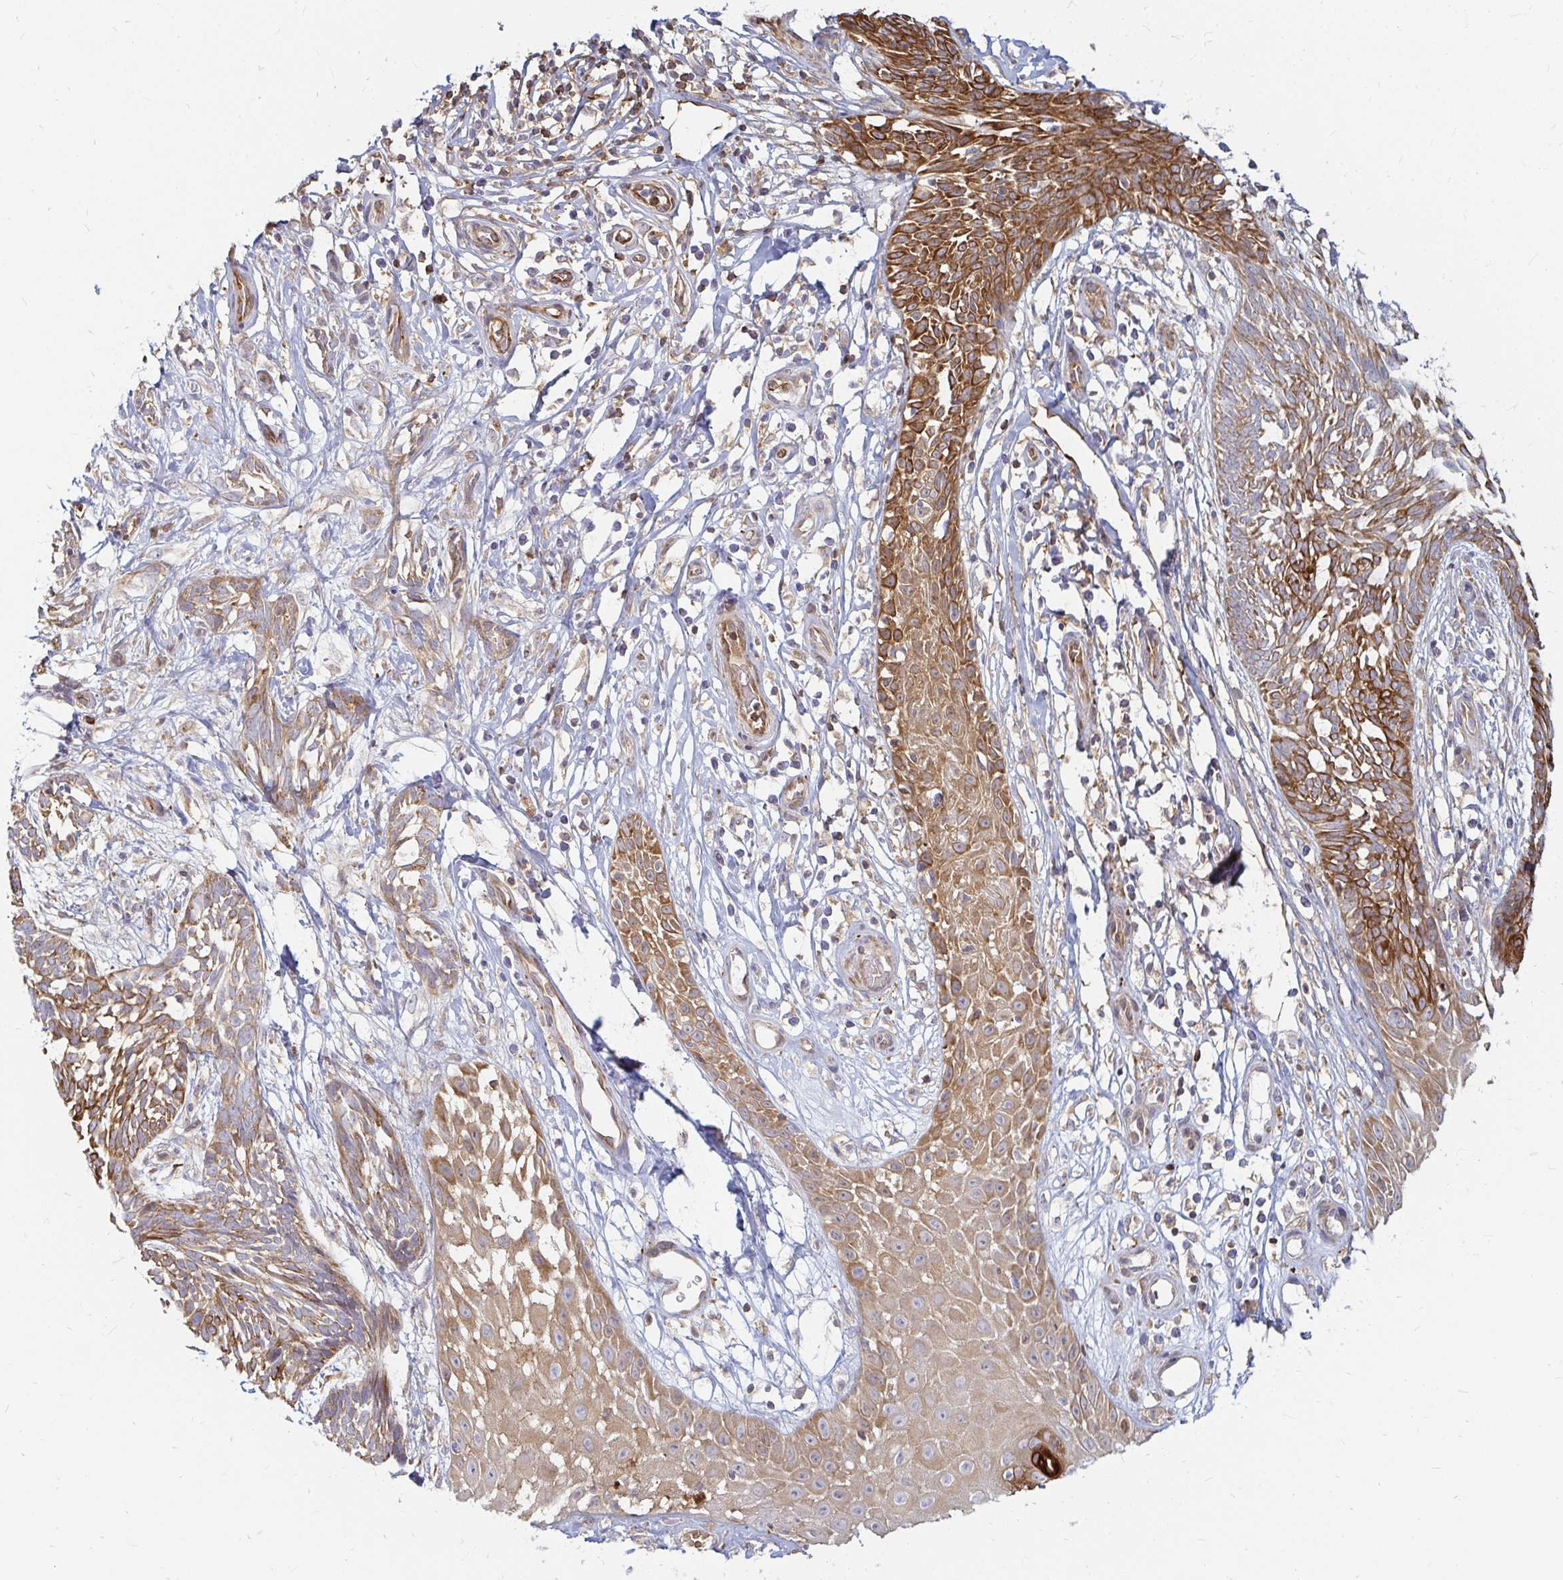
{"staining": {"intensity": "moderate", "quantity": ">75%", "location": "cytoplasmic/membranous"}, "tissue": "skin cancer", "cell_type": "Tumor cells", "image_type": "cancer", "snomed": [{"axis": "morphology", "description": "Basal cell carcinoma"}, {"axis": "topography", "description": "Skin"}, {"axis": "topography", "description": "Skin, foot"}], "caption": "Human skin cancer stained with a protein marker exhibits moderate staining in tumor cells.", "gene": "CAST", "patient": {"sex": "female", "age": 86}}